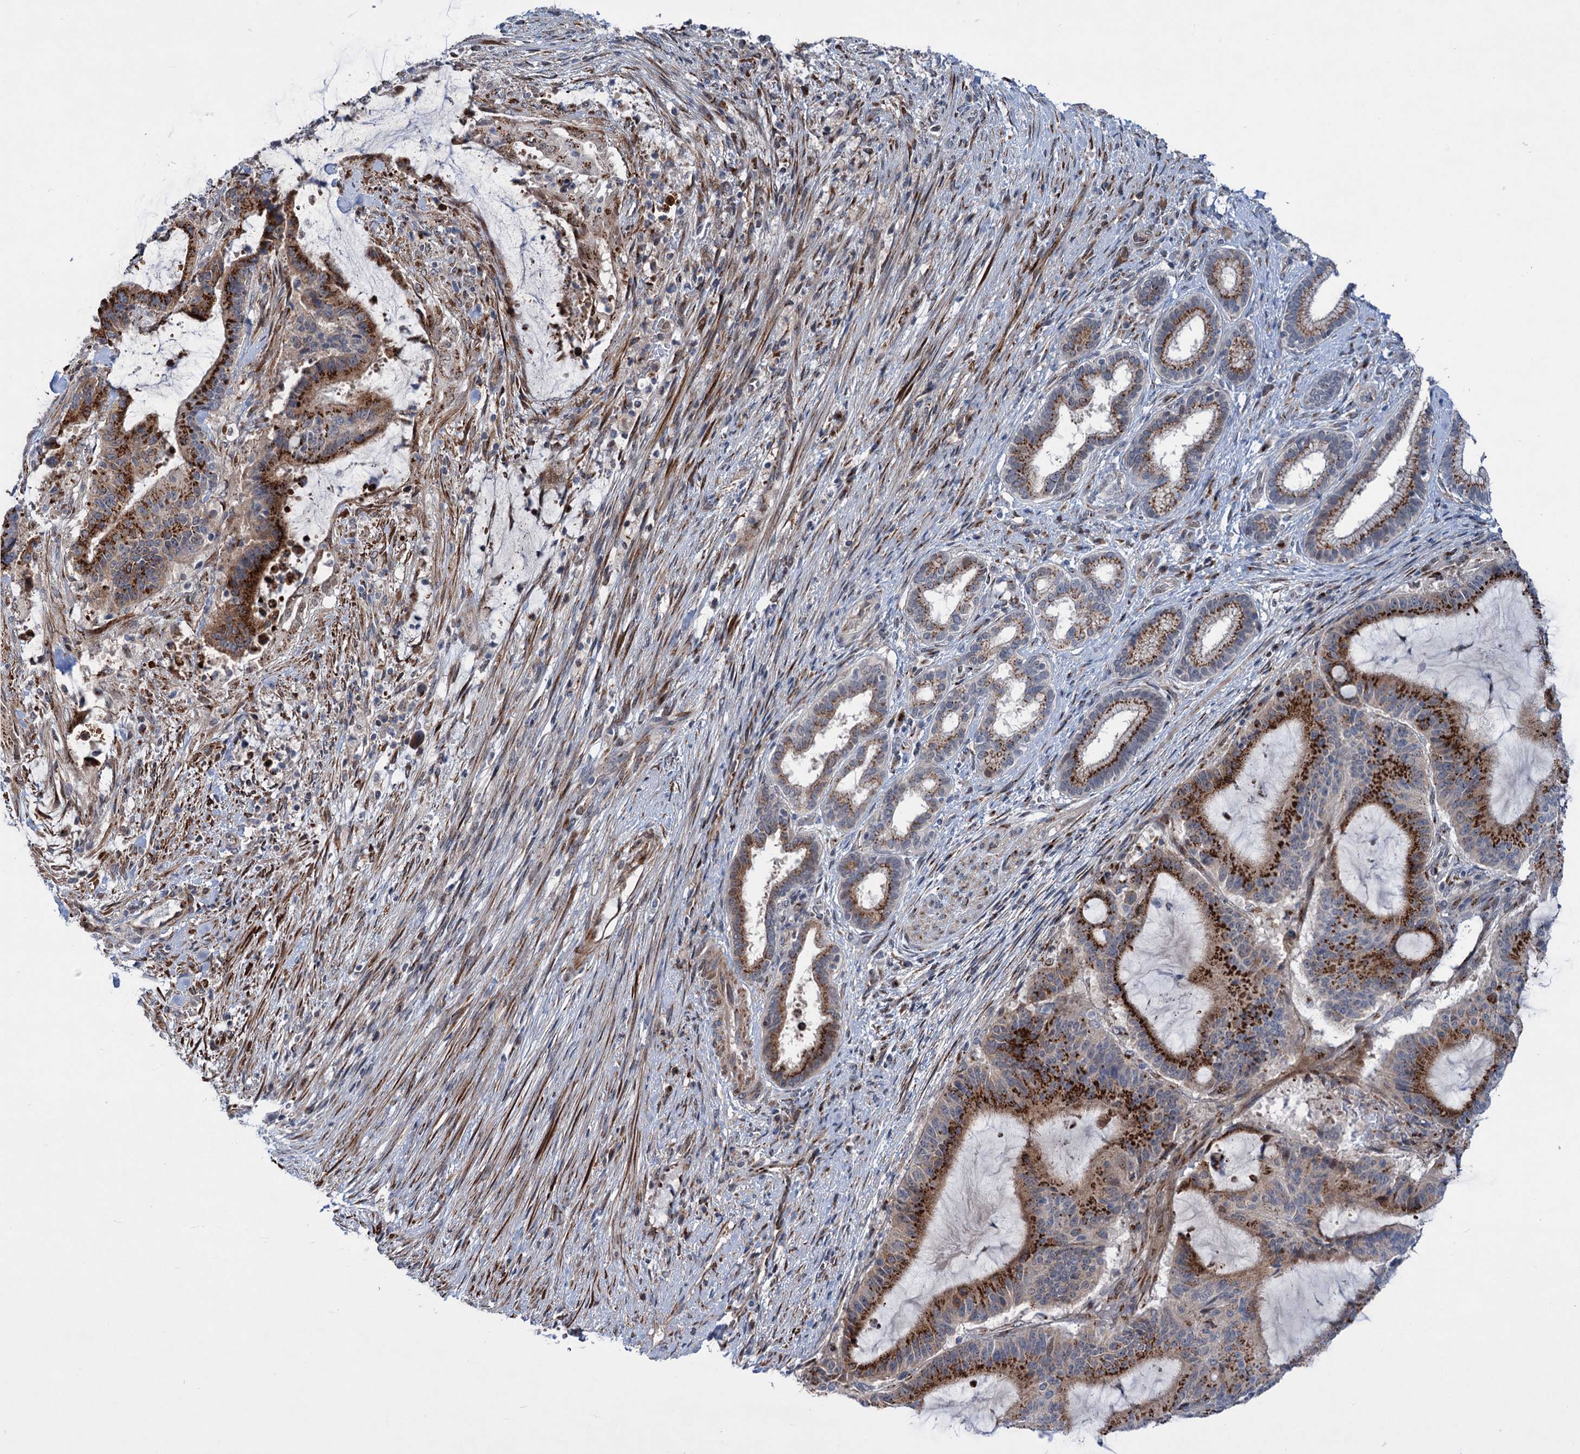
{"staining": {"intensity": "strong", "quantity": ">75%", "location": "cytoplasmic/membranous"}, "tissue": "liver cancer", "cell_type": "Tumor cells", "image_type": "cancer", "snomed": [{"axis": "morphology", "description": "Normal tissue, NOS"}, {"axis": "morphology", "description": "Cholangiocarcinoma"}, {"axis": "topography", "description": "Liver"}, {"axis": "topography", "description": "Peripheral nerve tissue"}], "caption": "DAB (3,3'-diaminobenzidine) immunohistochemical staining of human cholangiocarcinoma (liver) reveals strong cytoplasmic/membranous protein positivity in about >75% of tumor cells. (DAB IHC with brightfield microscopy, high magnification).", "gene": "ELP4", "patient": {"sex": "female", "age": 73}}